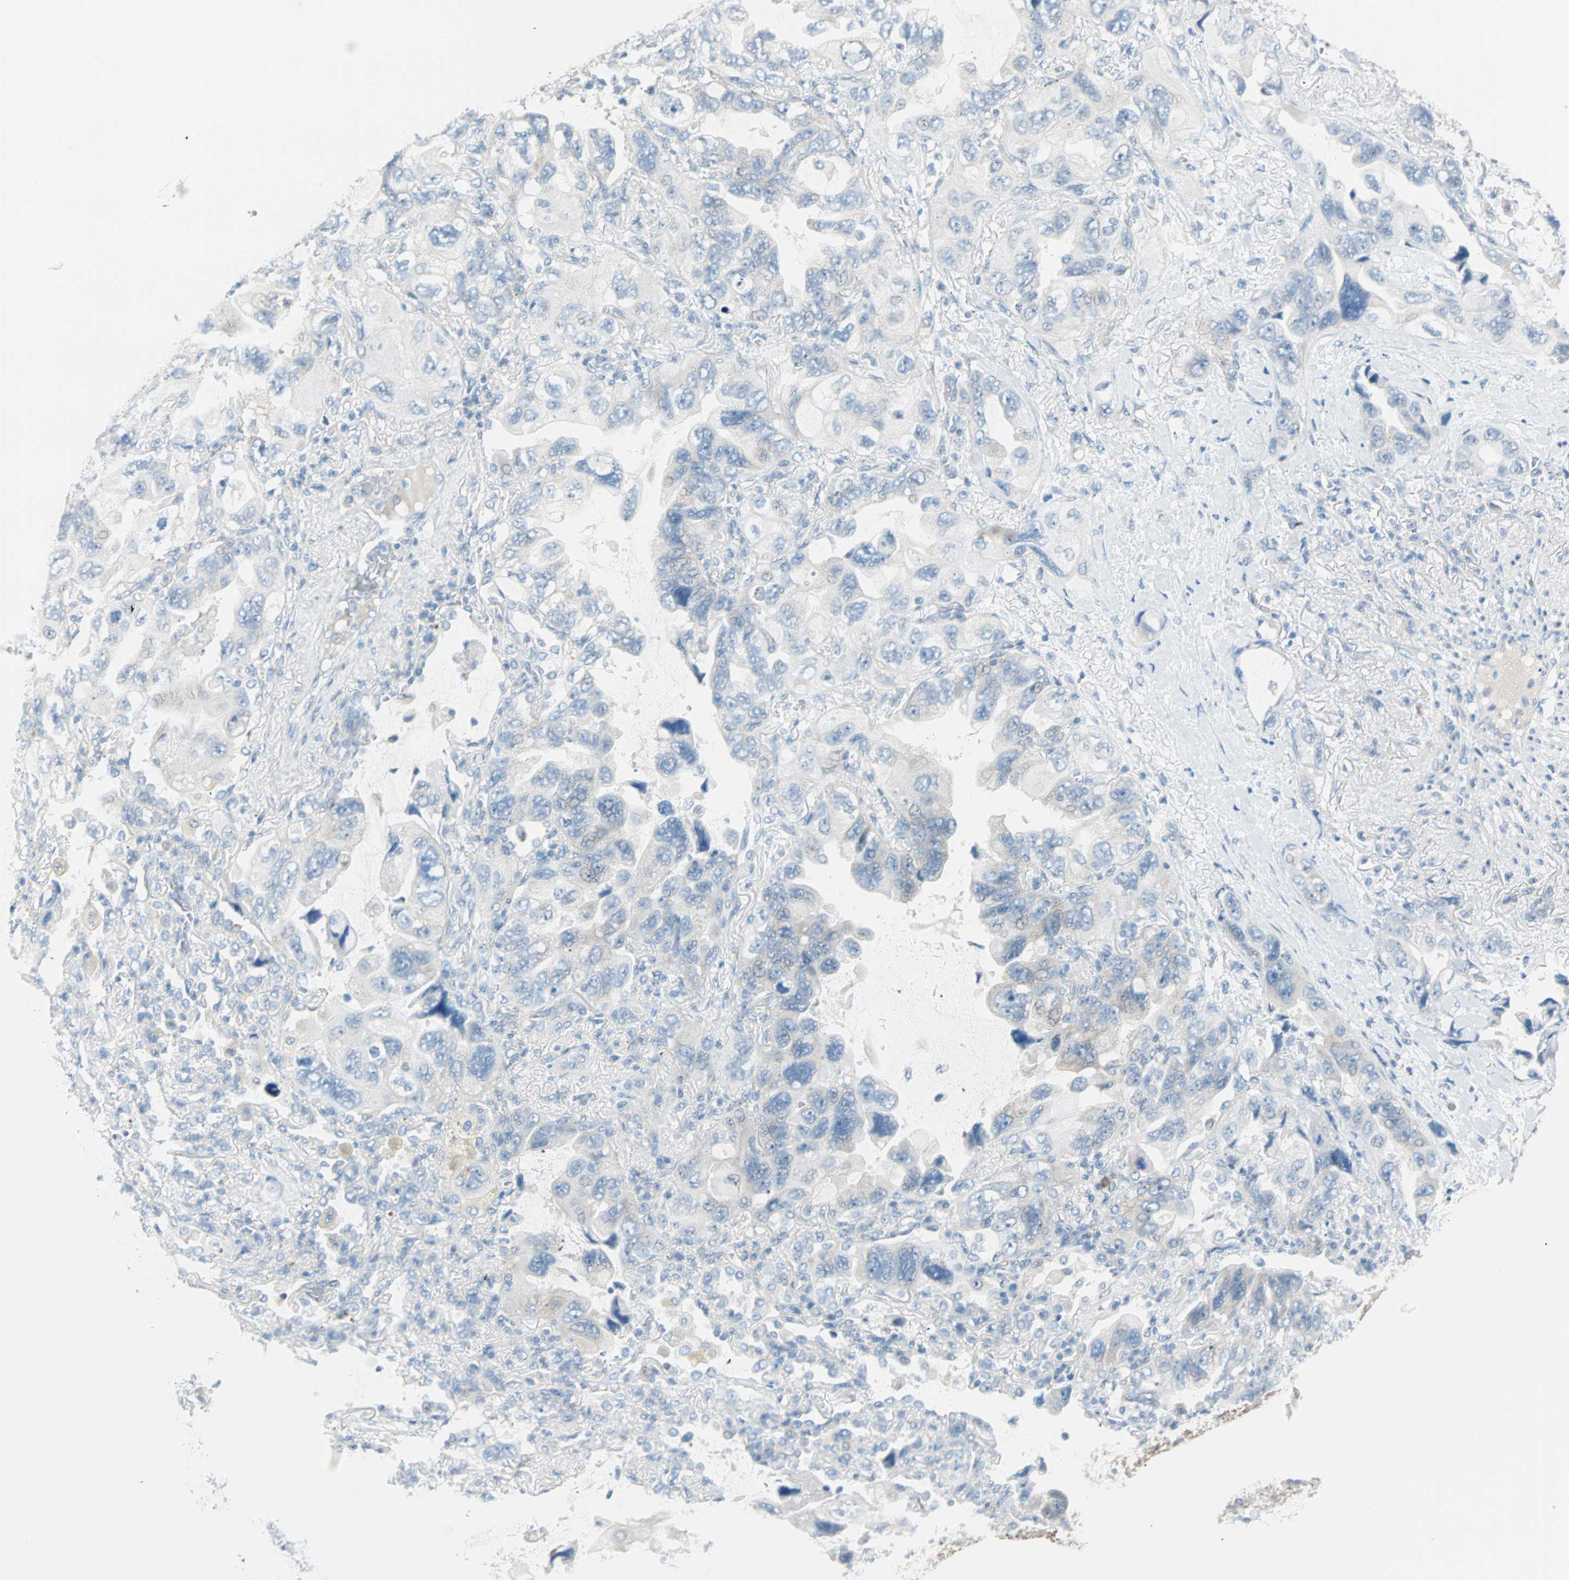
{"staining": {"intensity": "negative", "quantity": "none", "location": "none"}, "tissue": "lung cancer", "cell_type": "Tumor cells", "image_type": "cancer", "snomed": [{"axis": "morphology", "description": "Squamous cell carcinoma, NOS"}, {"axis": "topography", "description": "Lung"}], "caption": "Tumor cells show no significant positivity in lung cancer.", "gene": "ATF6", "patient": {"sex": "female", "age": 73}}